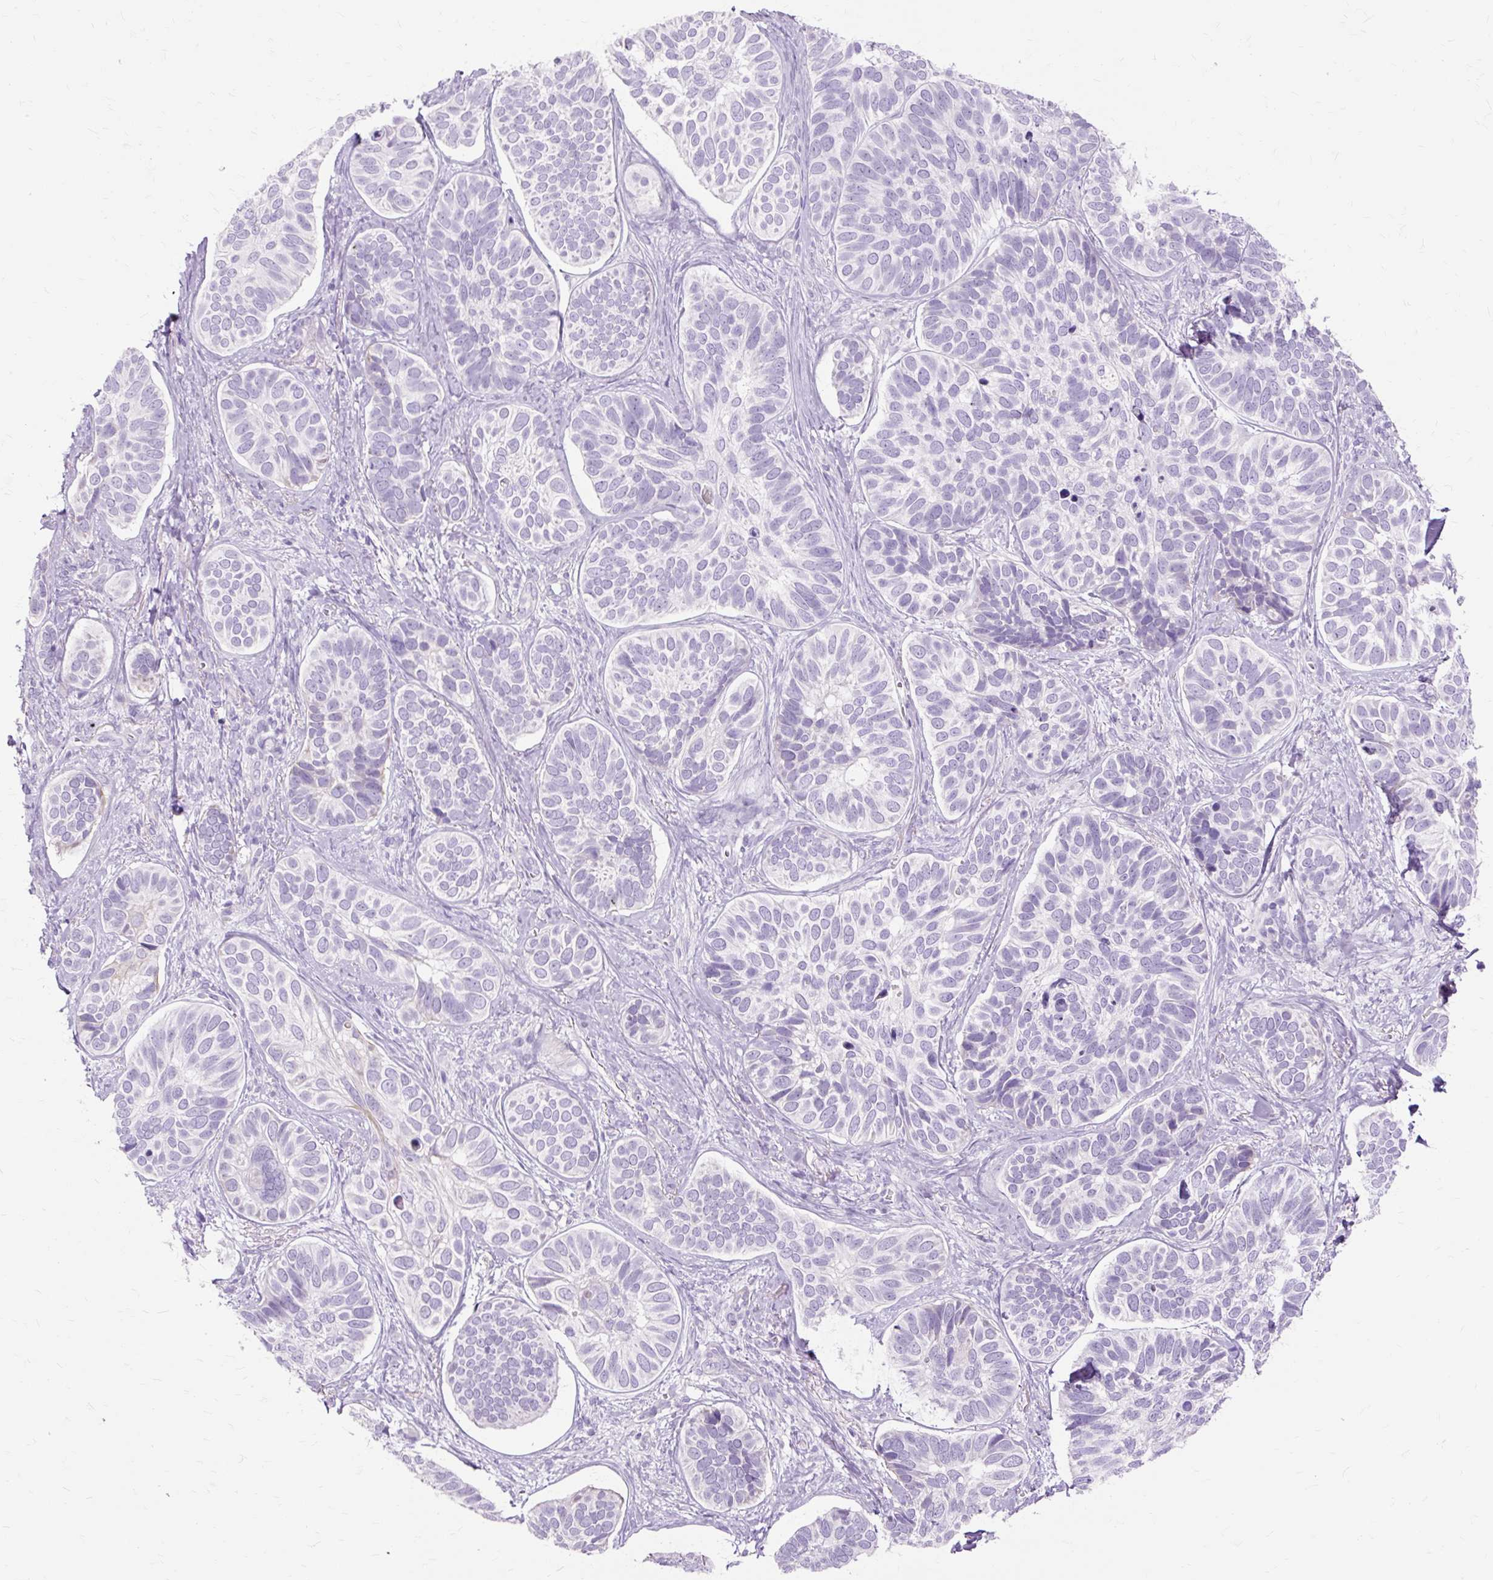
{"staining": {"intensity": "negative", "quantity": "none", "location": "none"}, "tissue": "skin cancer", "cell_type": "Tumor cells", "image_type": "cancer", "snomed": [{"axis": "morphology", "description": "Basal cell carcinoma"}, {"axis": "topography", "description": "Skin"}], "caption": "Micrograph shows no significant protein positivity in tumor cells of skin cancer (basal cell carcinoma).", "gene": "DCTN4", "patient": {"sex": "male", "age": 62}}